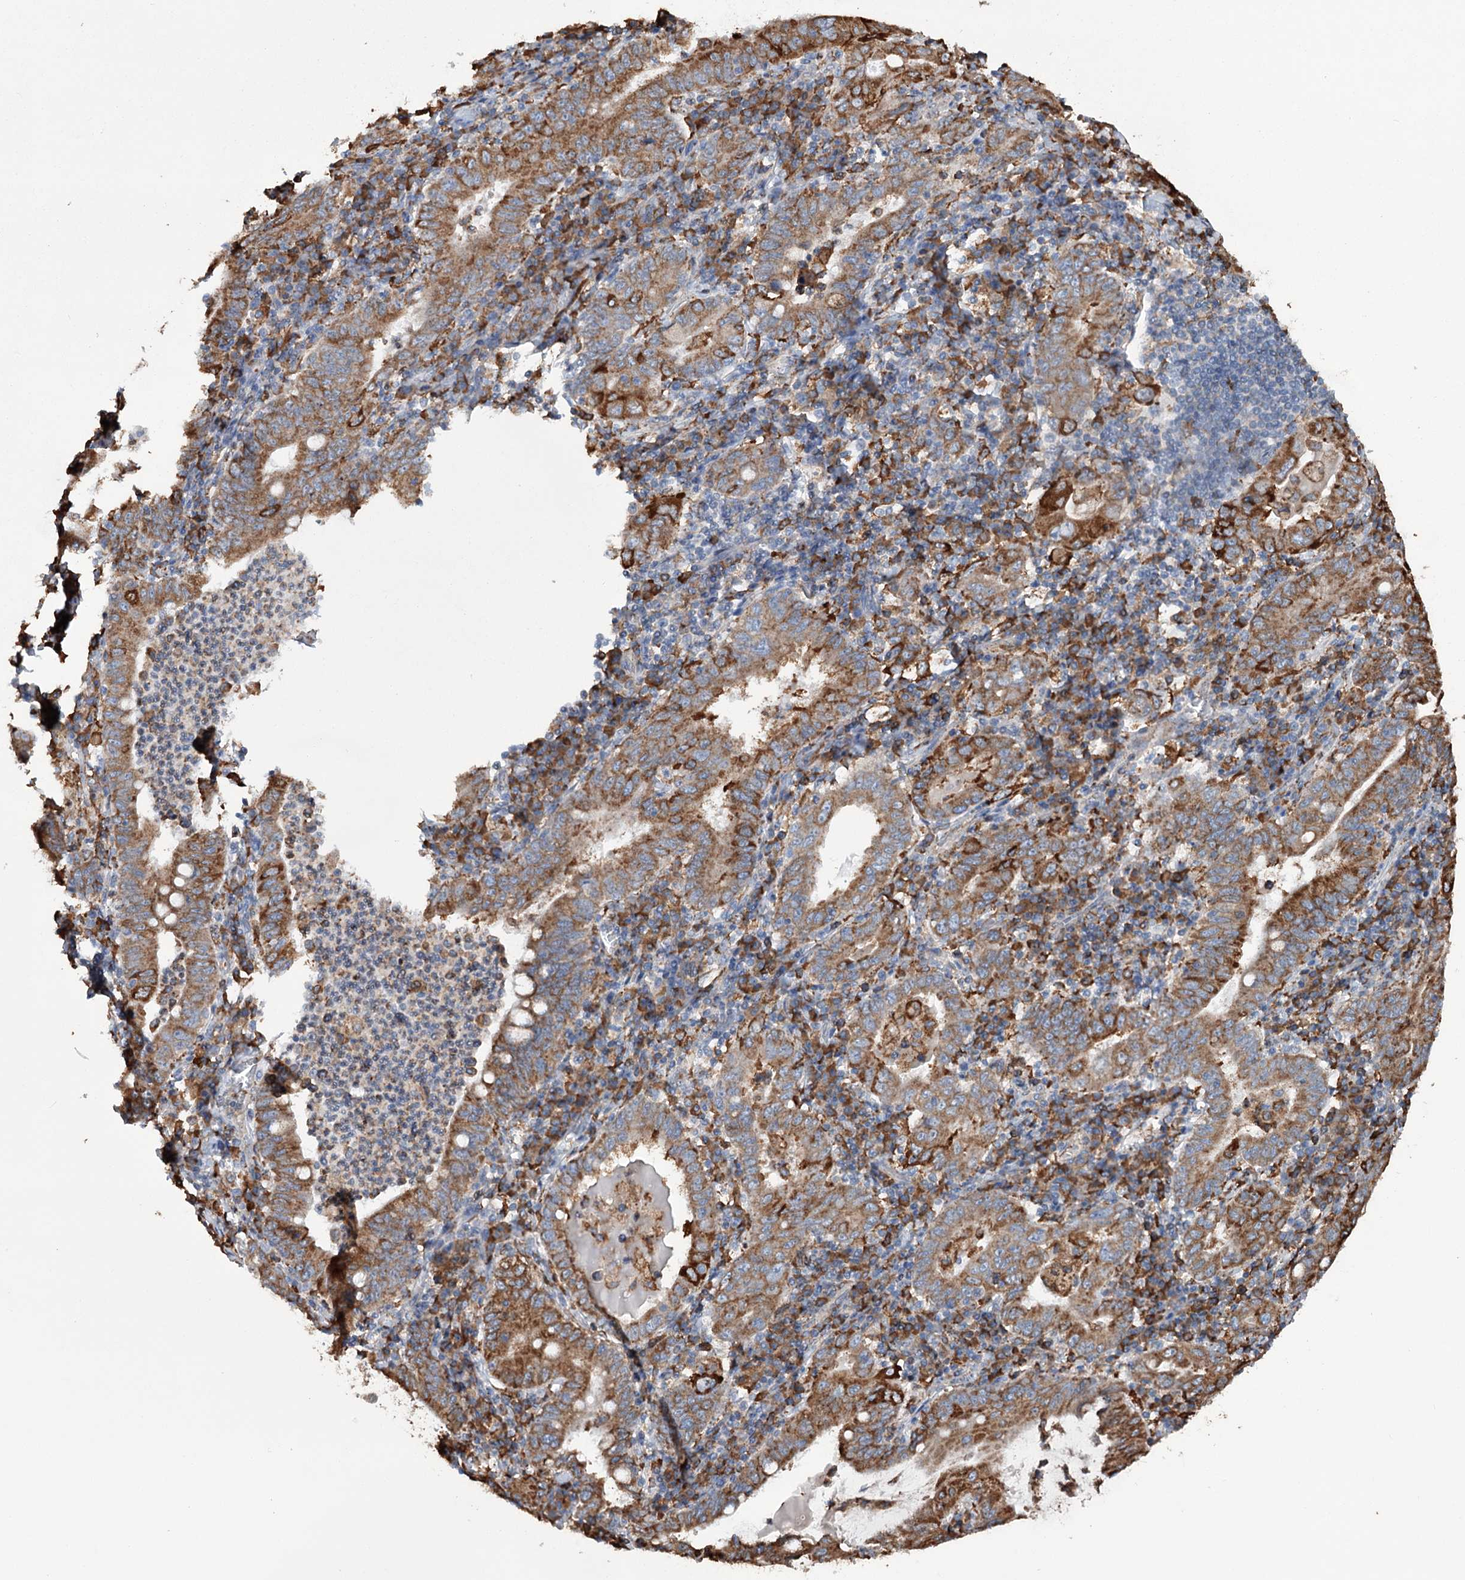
{"staining": {"intensity": "strong", "quantity": ">75%", "location": "cytoplasmic/membranous"}, "tissue": "stomach cancer", "cell_type": "Tumor cells", "image_type": "cancer", "snomed": [{"axis": "morphology", "description": "Normal tissue, NOS"}, {"axis": "morphology", "description": "Adenocarcinoma, NOS"}, {"axis": "topography", "description": "Esophagus"}, {"axis": "topography", "description": "Stomach, upper"}, {"axis": "topography", "description": "Peripheral nerve tissue"}], "caption": "Stomach cancer stained for a protein (brown) displays strong cytoplasmic/membranous positive expression in about >75% of tumor cells.", "gene": "TRIM71", "patient": {"sex": "male", "age": 62}}